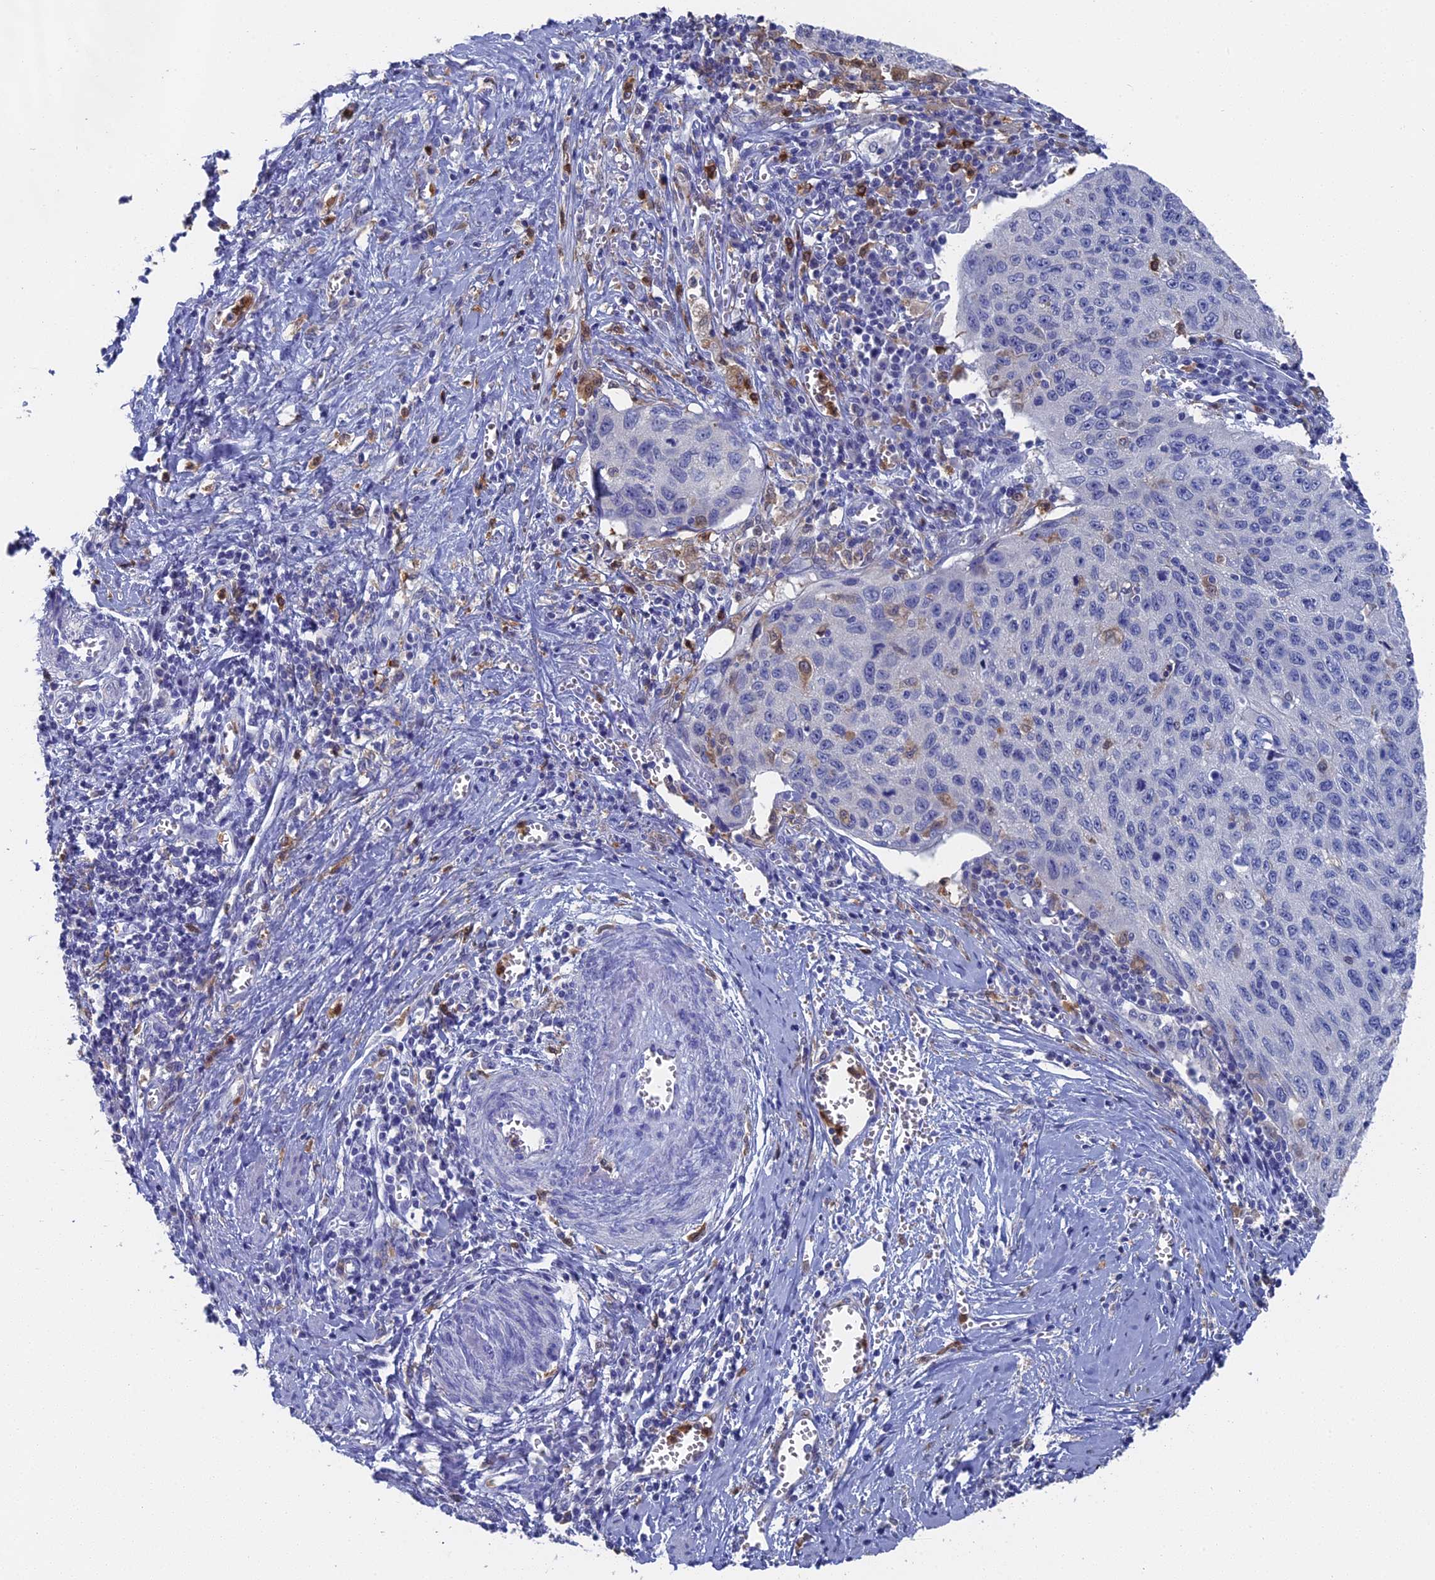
{"staining": {"intensity": "negative", "quantity": "none", "location": "none"}, "tissue": "cervical cancer", "cell_type": "Tumor cells", "image_type": "cancer", "snomed": [{"axis": "morphology", "description": "Squamous cell carcinoma, NOS"}, {"axis": "topography", "description": "Cervix"}], "caption": "Tumor cells show no significant protein expression in cervical cancer (squamous cell carcinoma).", "gene": "NCF4", "patient": {"sex": "female", "age": 53}}